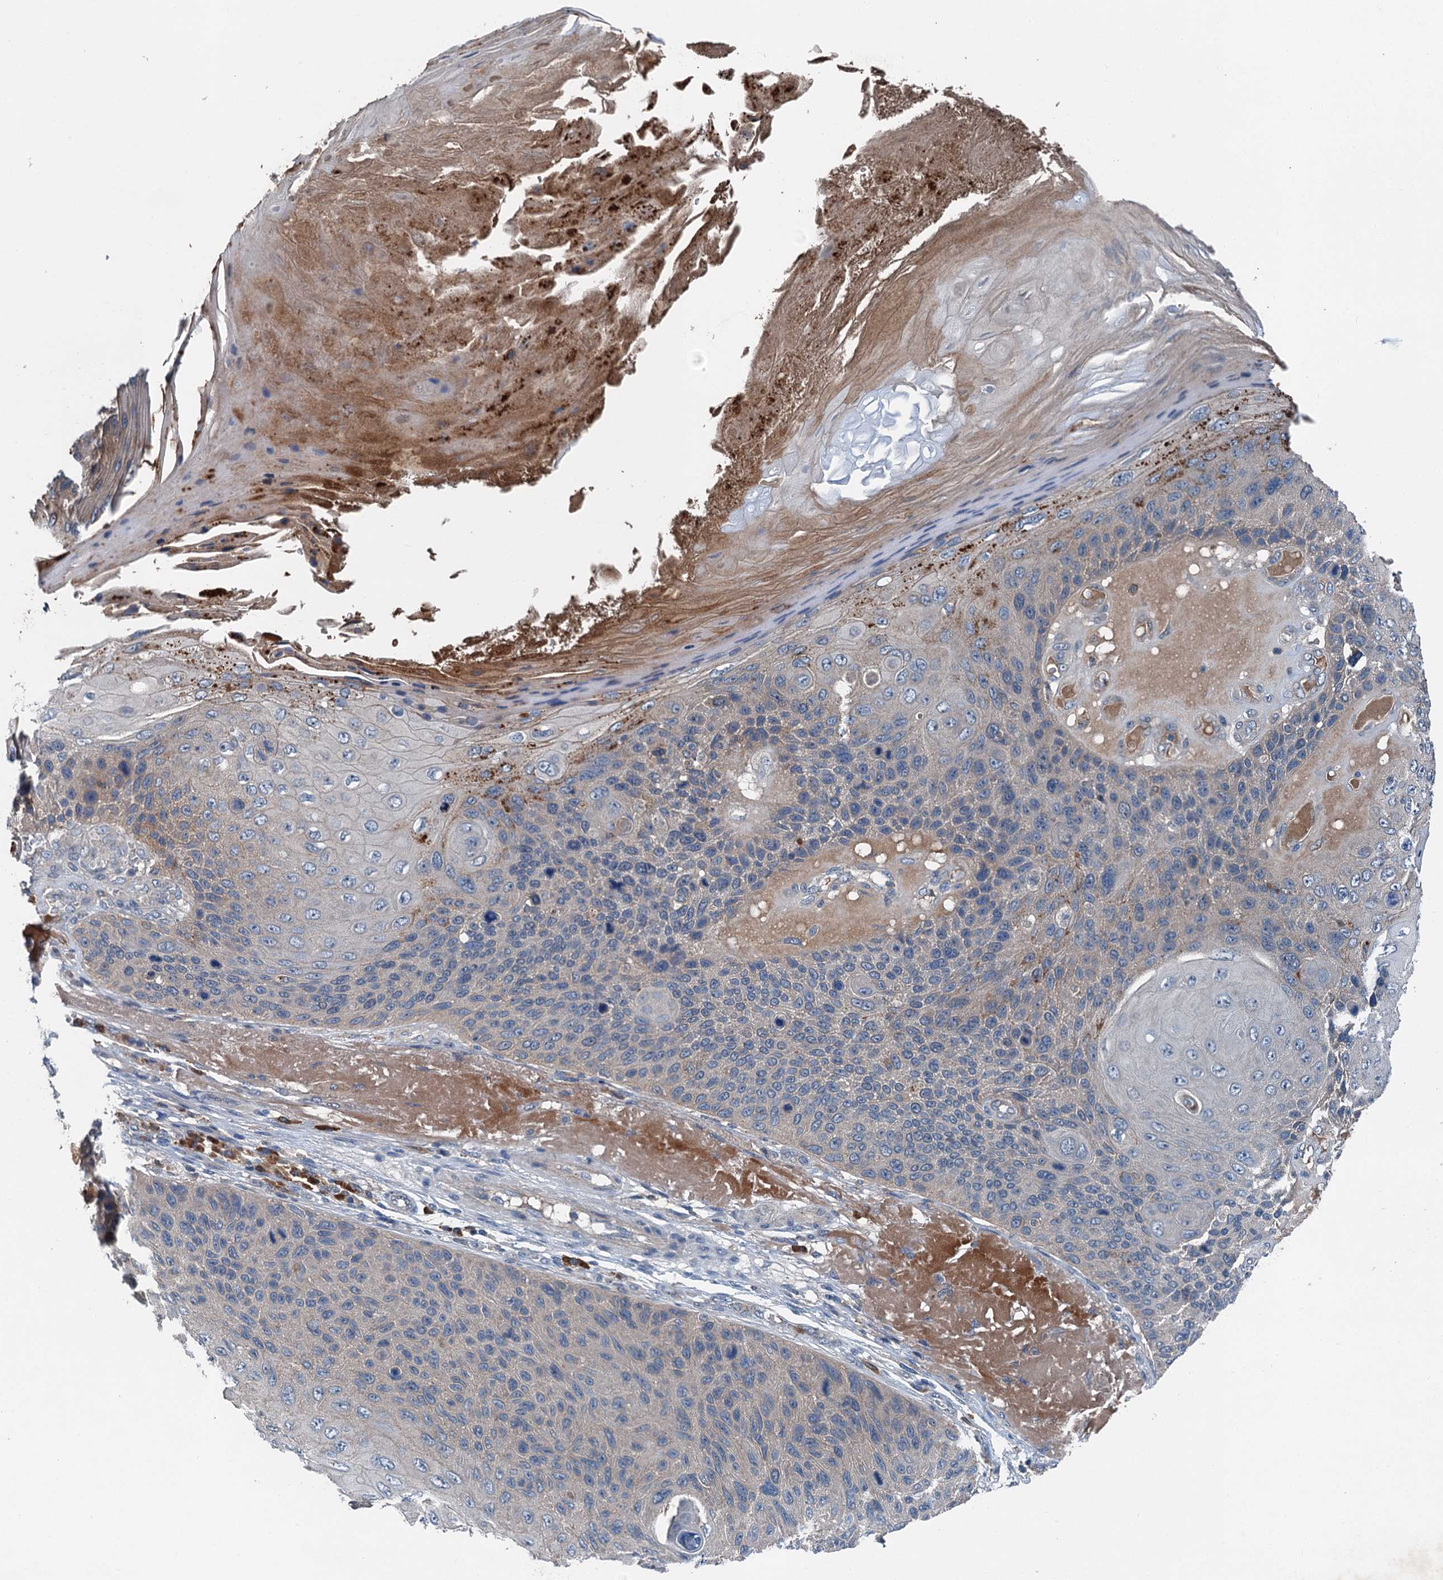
{"staining": {"intensity": "negative", "quantity": "none", "location": "none"}, "tissue": "skin cancer", "cell_type": "Tumor cells", "image_type": "cancer", "snomed": [{"axis": "morphology", "description": "Squamous cell carcinoma, NOS"}, {"axis": "topography", "description": "Skin"}], "caption": "Immunohistochemistry (IHC) photomicrograph of neoplastic tissue: squamous cell carcinoma (skin) stained with DAB (3,3'-diaminobenzidine) displays no significant protein expression in tumor cells.", "gene": "PDSS1", "patient": {"sex": "female", "age": 88}}